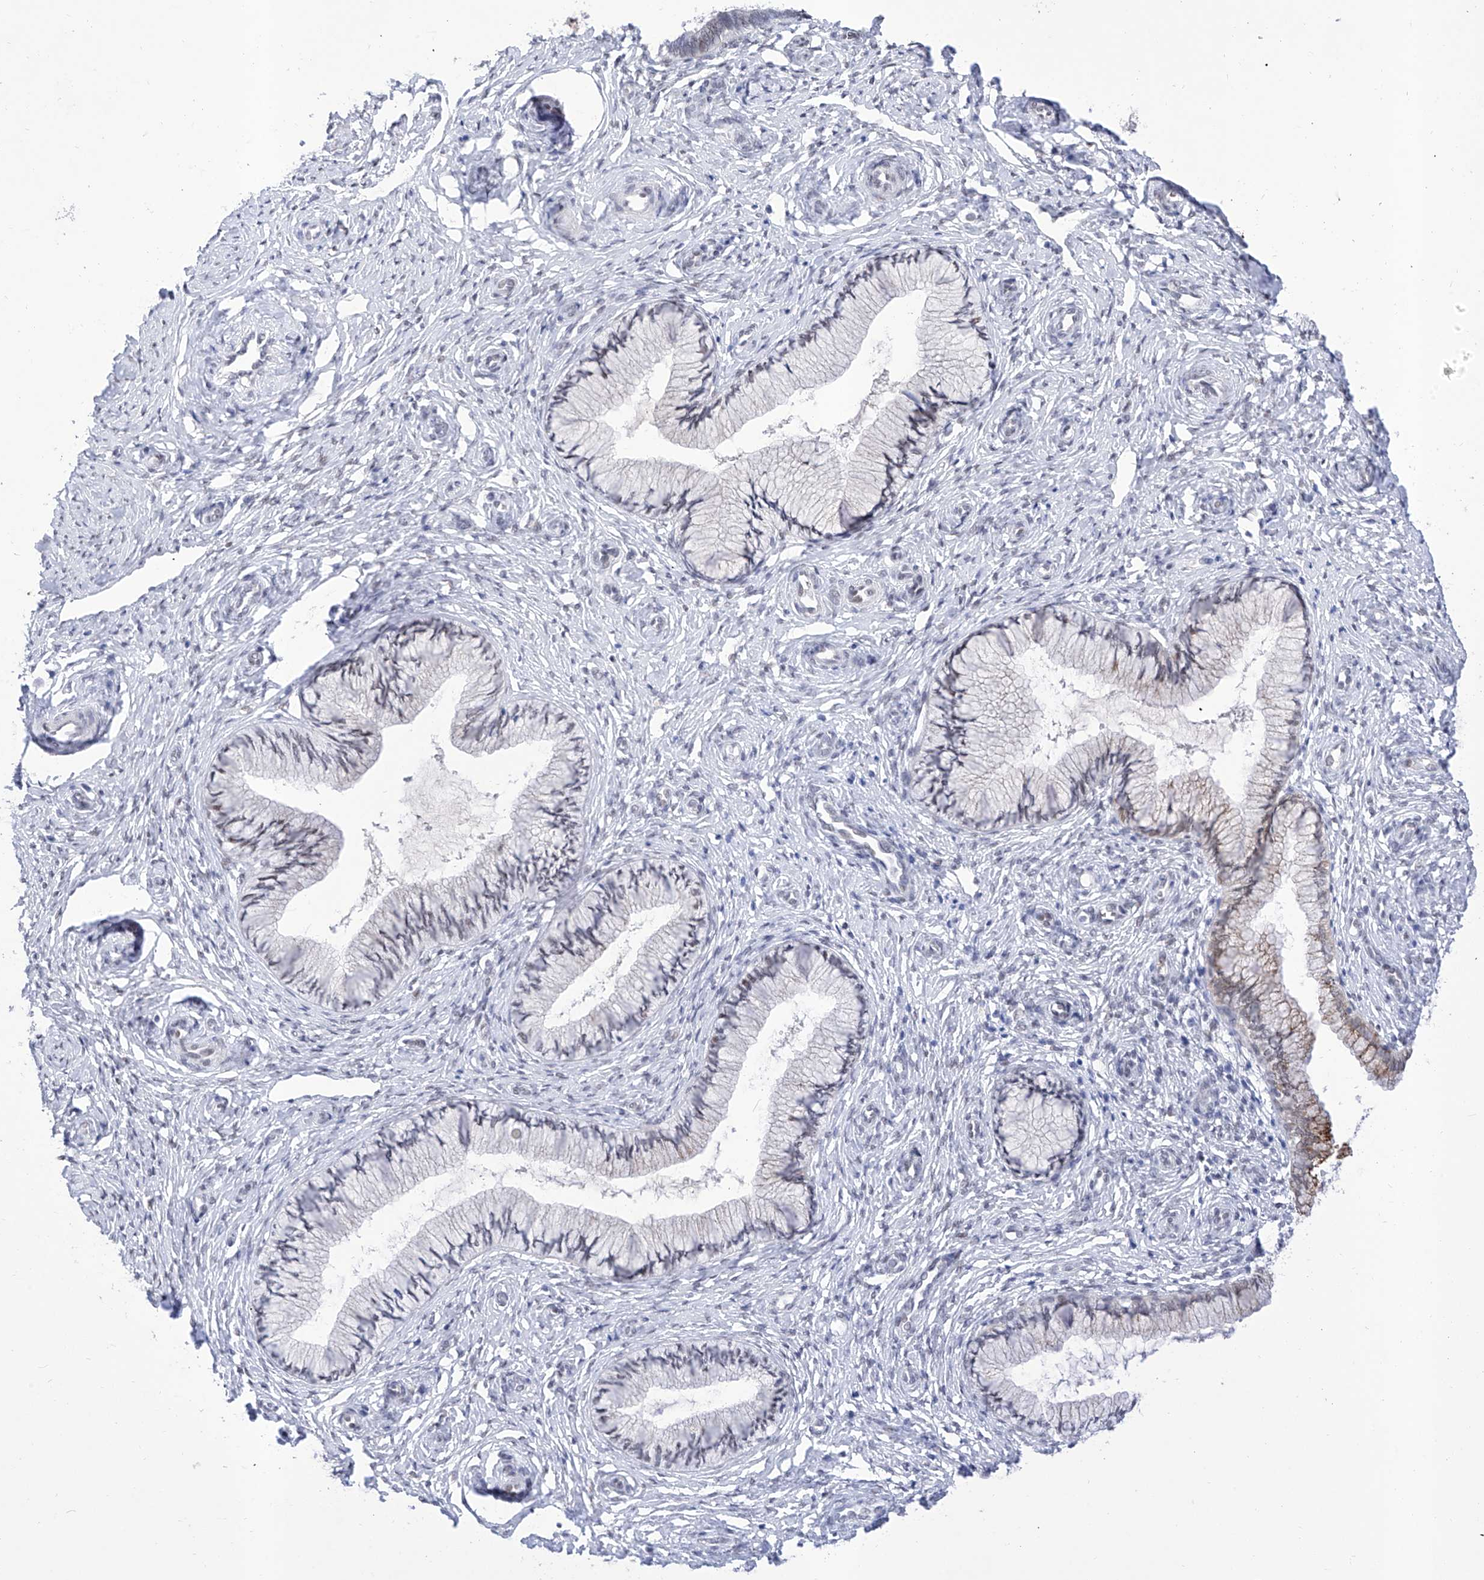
{"staining": {"intensity": "moderate", "quantity": "25%-75%", "location": "nuclear"}, "tissue": "cervix", "cell_type": "Glandular cells", "image_type": "normal", "snomed": [{"axis": "morphology", "description": "Normal tissue, NOS"}, {"axis": "topography", "description": "Cervix"}], "caption": "This micrograph reveals immunohistochemistry staining of benign cervix, with medium moderate nuclear positivity in about 25%-75% of glandular cells.", "gene": "ATN1", "patient": {"sex": "female", "age": 27}}